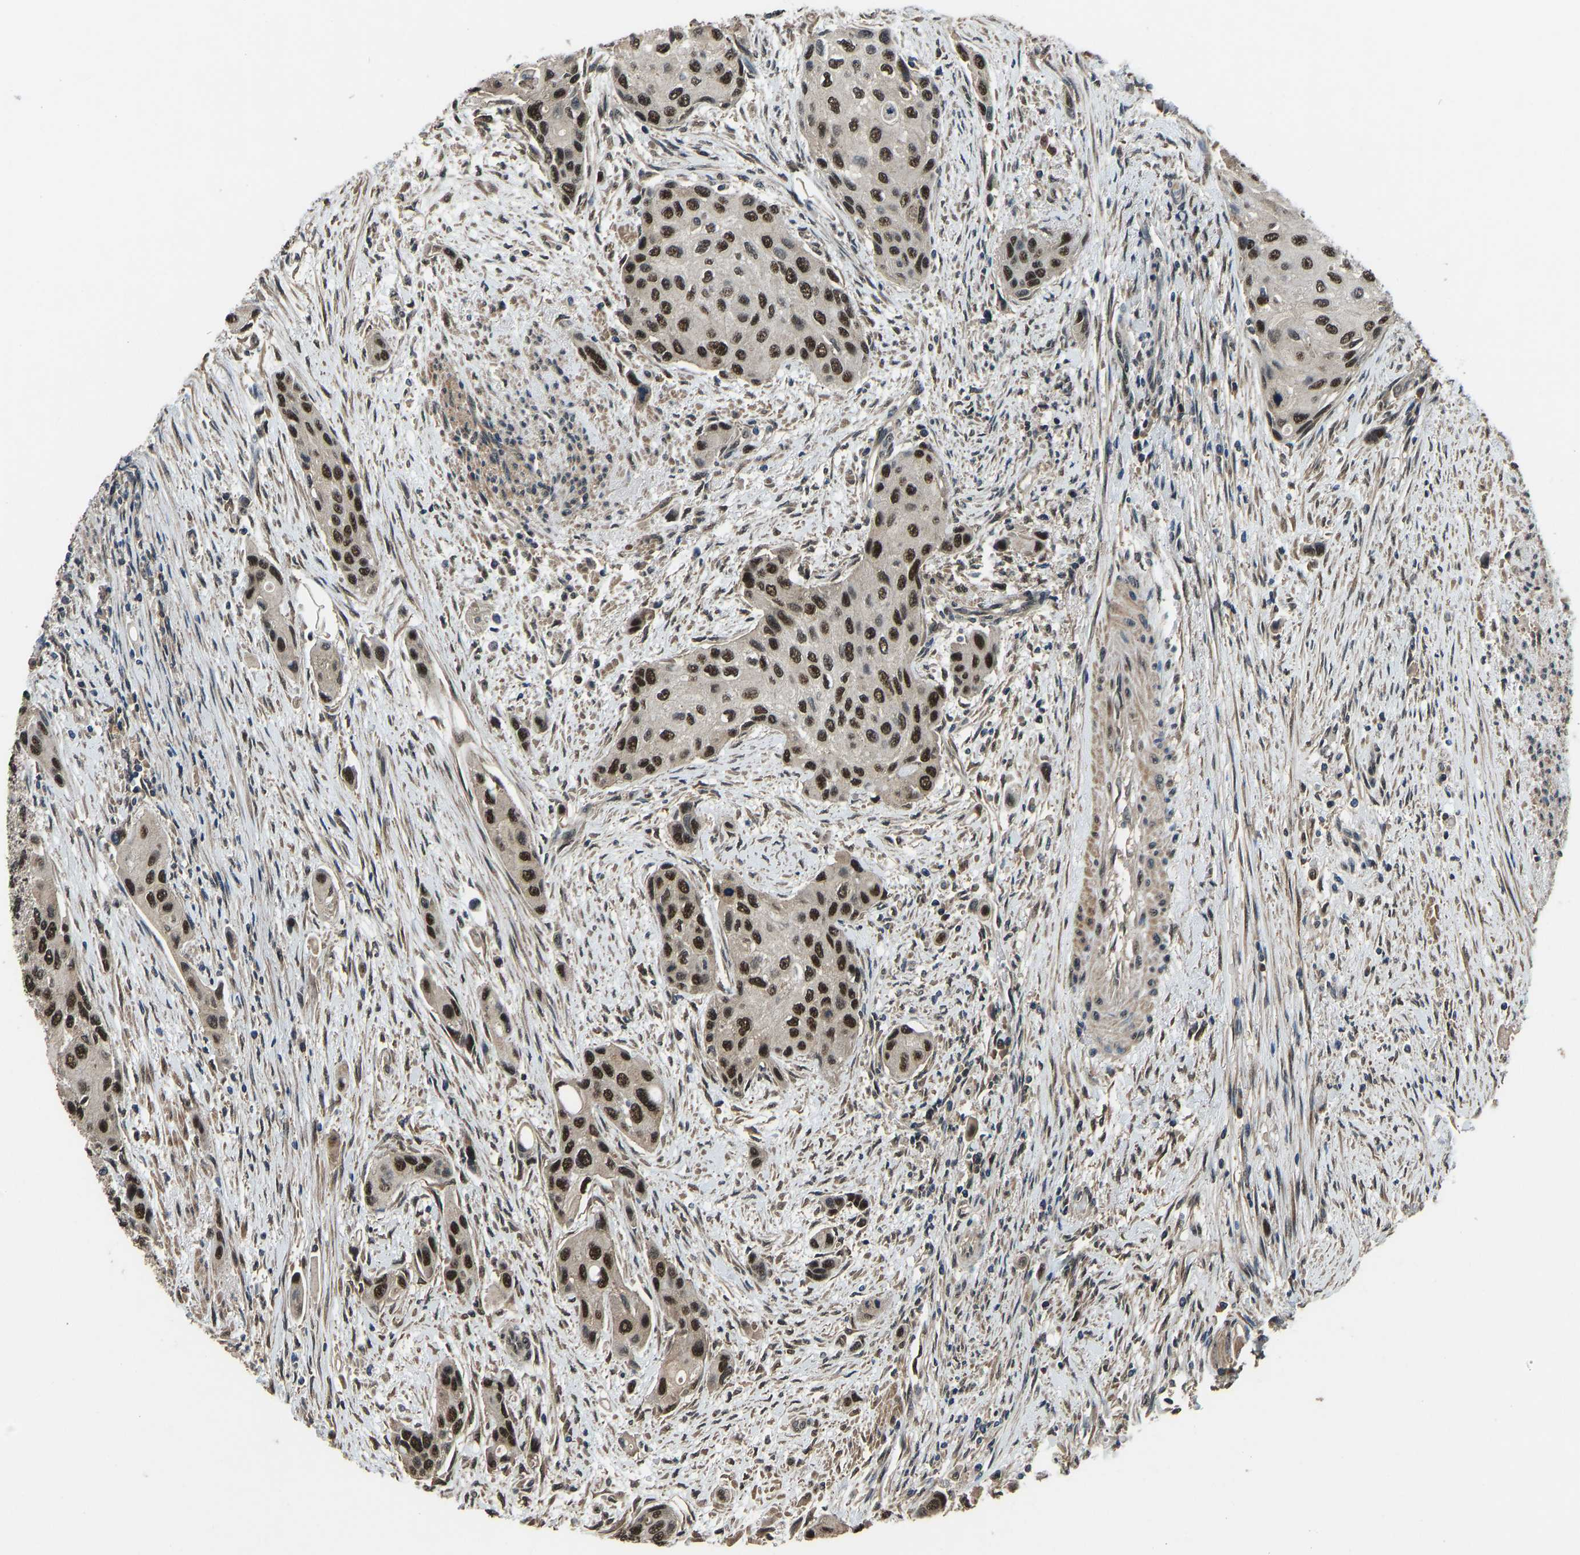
{"staining": {"intensity": "strong", "quantity": ">75%", "location": "nuclear"}, "tissue": "urothelial cancer", "cell_type": "Tumor cells", "image_type": "cancer", "snomed": [{"axis": "morphology", "description": "Urothelial carcinoma, High grade"}, {"axis": "topography", "description": "Urinary bladder"}], "caption": "High-magnification brightfield microscopy of high-grade urothelial carcinoma stained with DAB (brown) and counterstained with hematoxylin (blue). tumor cells exhibit strong nuclear staining is seen in approximately>75% of cells.", "gene": "TOX4", "patient": {"sex": "female", "age": 56}}